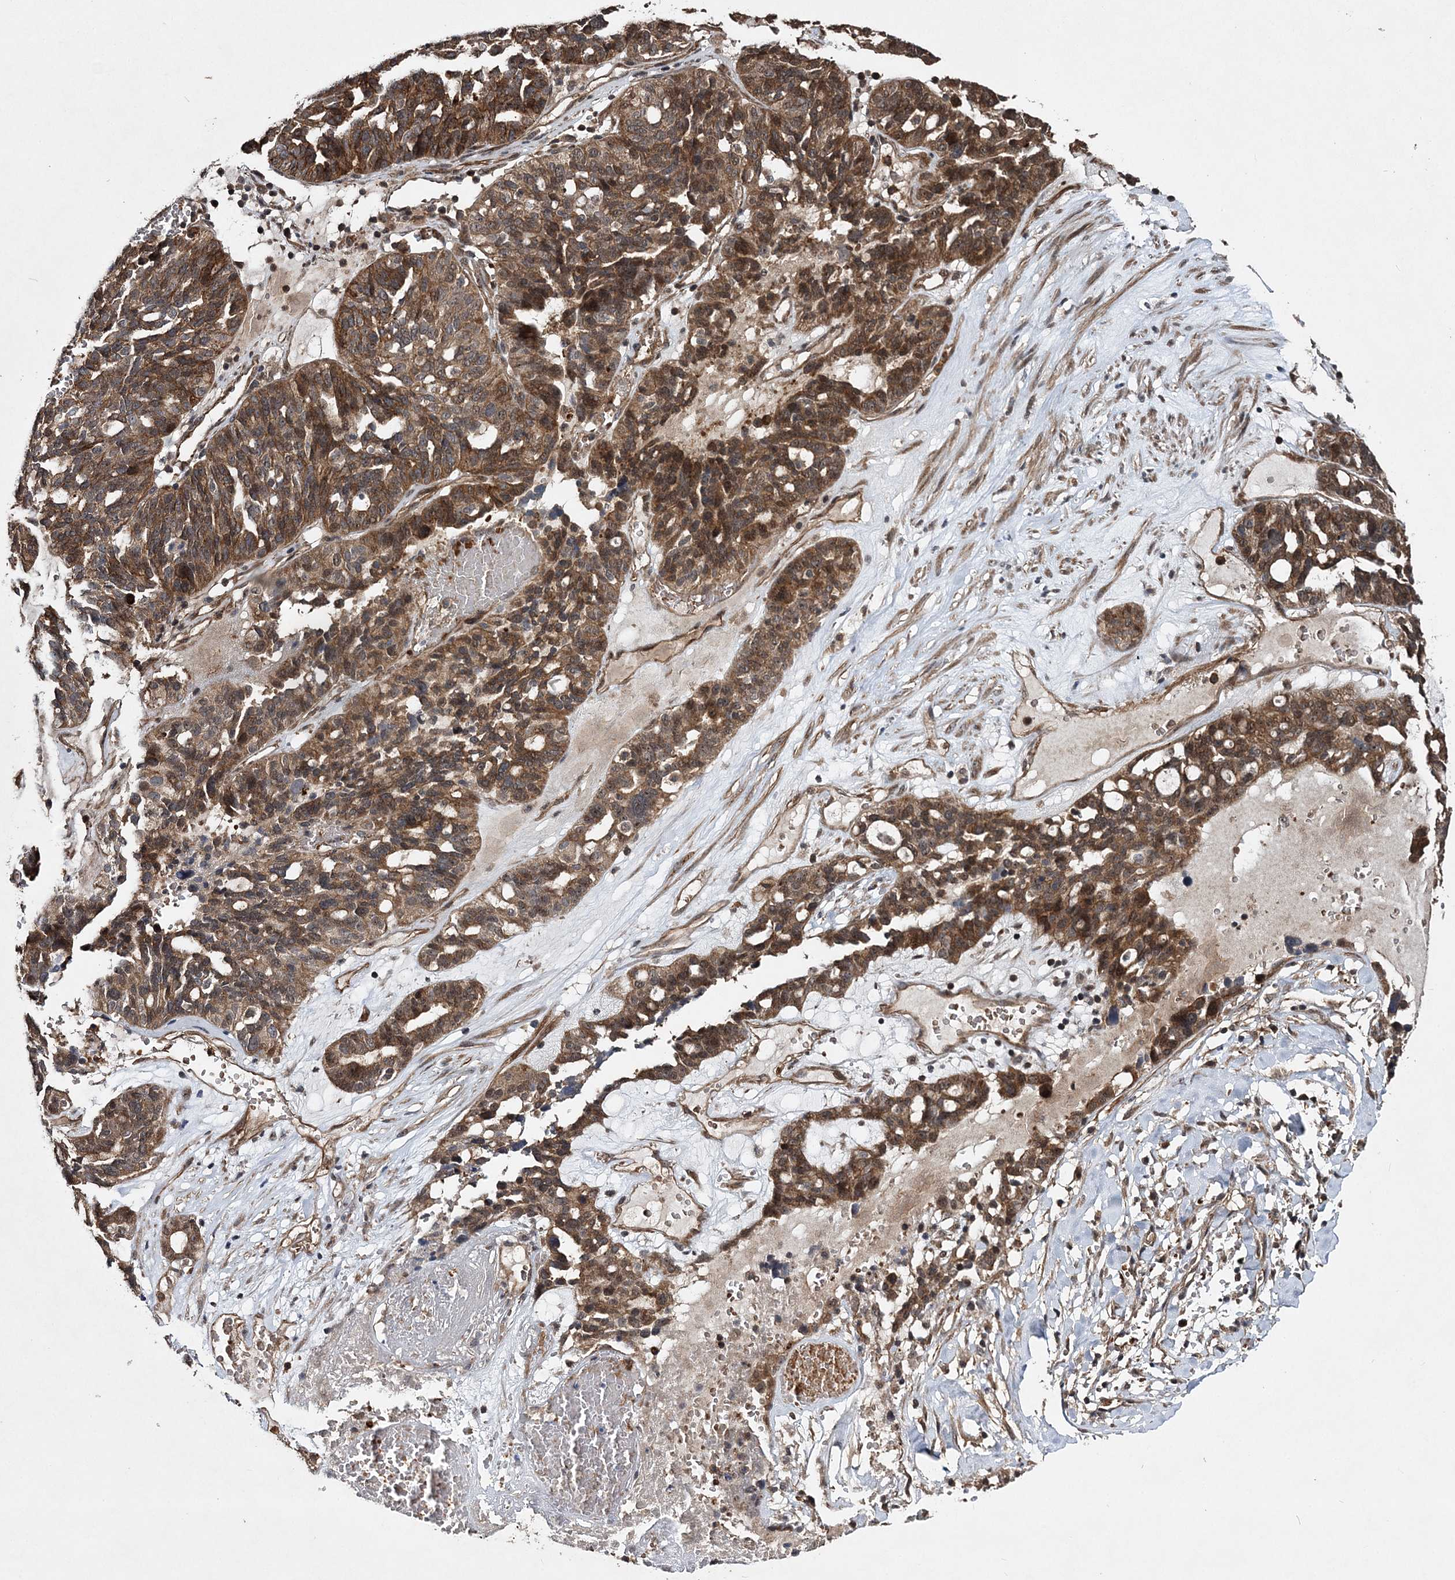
{"staining": {"intensity": "moderate", "quantity": ">75%", "location": "cytoplasmic/membranous,nuclear"}, "tissue": "ovarian cancer", "cell_type": "Tumor cells", "image_type": "cancer", "snomed": [{"axis": "morphology", "description": "Cystadenocarcinoma, serous, NOS"}, {"axis": "topography", "description": "Ovary"}], "caption": "A brown stain highlights moderate cytoplasmic/membranous and nuclear expression of a protein in human ovarian cancer (serous cystadenocarcinoma) tumor cells.", "gene": "HYCC2", "patient": {"sex": "female", "age": 59}}